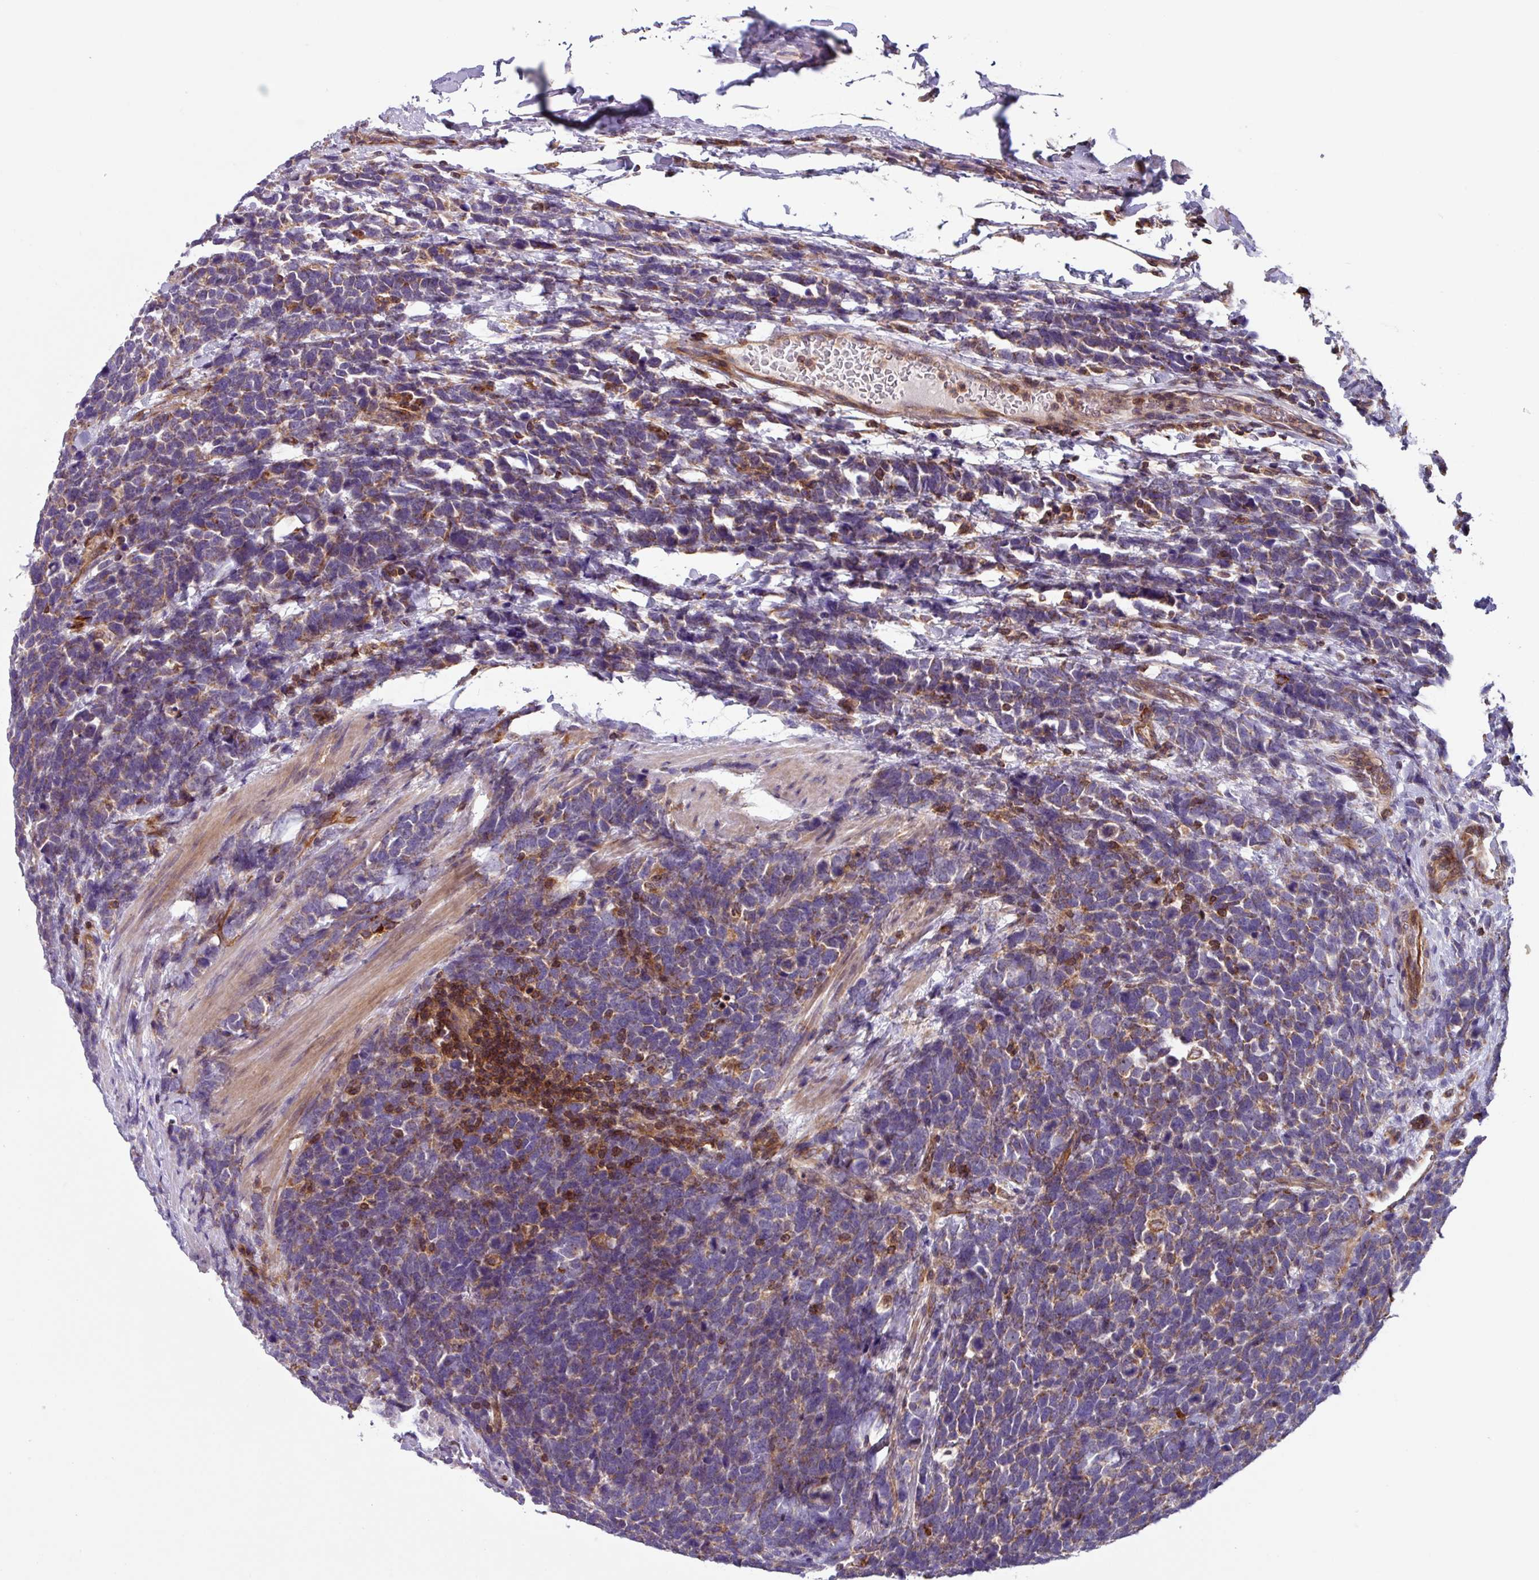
{"staining": {"intensity": "weak", "quantity": "25%-75%", "location": "cytoplasmic/membranous"}, "tissue": "urothelial cancer", "cell_type": "Tumor cells", "image_type": "cancer", "snomed": [{"axis": "morphology", "description": "Urothelial carcinoma, High grade"}, {"axis": "topography", "description": "Urinary bladder"}], "caption": "The micrograph exhibits staining of urothelial cancer, revealing weak cytoplasmic/membranous protein staining (brown color) within tumor cells. The staining was performed using DAB (3,3'-diaminobenzidine), with brown indicating positive protein expression. Nuclei are stained blue with hematoxylin.", "gene": "PLEKHD1", "patient": {"sex": "female", "age": 82}}